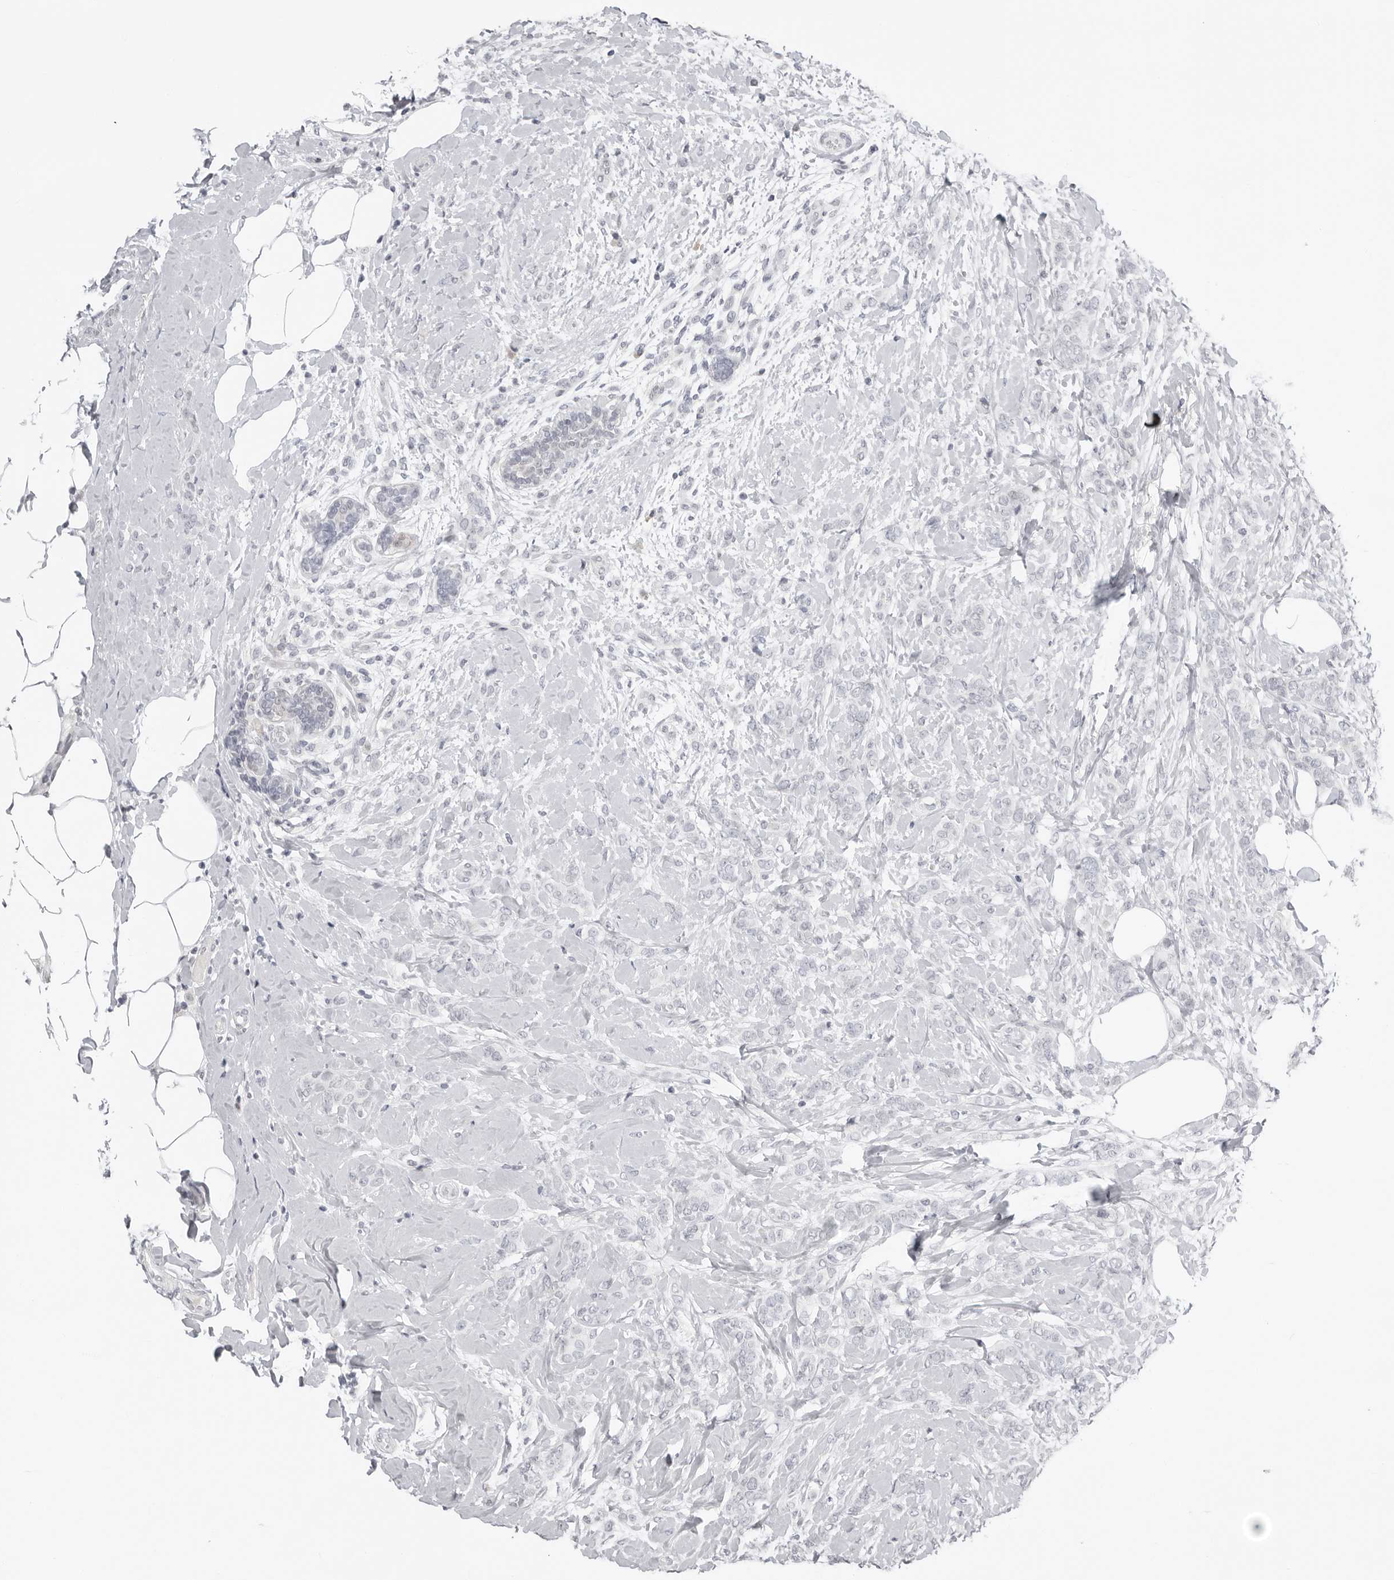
{"staining": {"intensity": "negative", "quantity": "none", "location": "none"}, "tissue": "breast cancer", "cell_type": "Tumor cells", "image_type": "cancer", "snomed": [{"axis": "morphology", "description": "Lobular carcinoma, in situ"}, {"axis": "morphology", "description": "Lobular carcinoma"}, {"axis": "topography", "description": "Breast"}], "caption": "The histopathology image demonstrates no staining of tumor cells in breast cancer. (DAB (3,3'-diaminobenzidine) immunohistochemistry, high magnification).", "gene": "ACP6", "patient": {"sex": "female", "age": 41}}